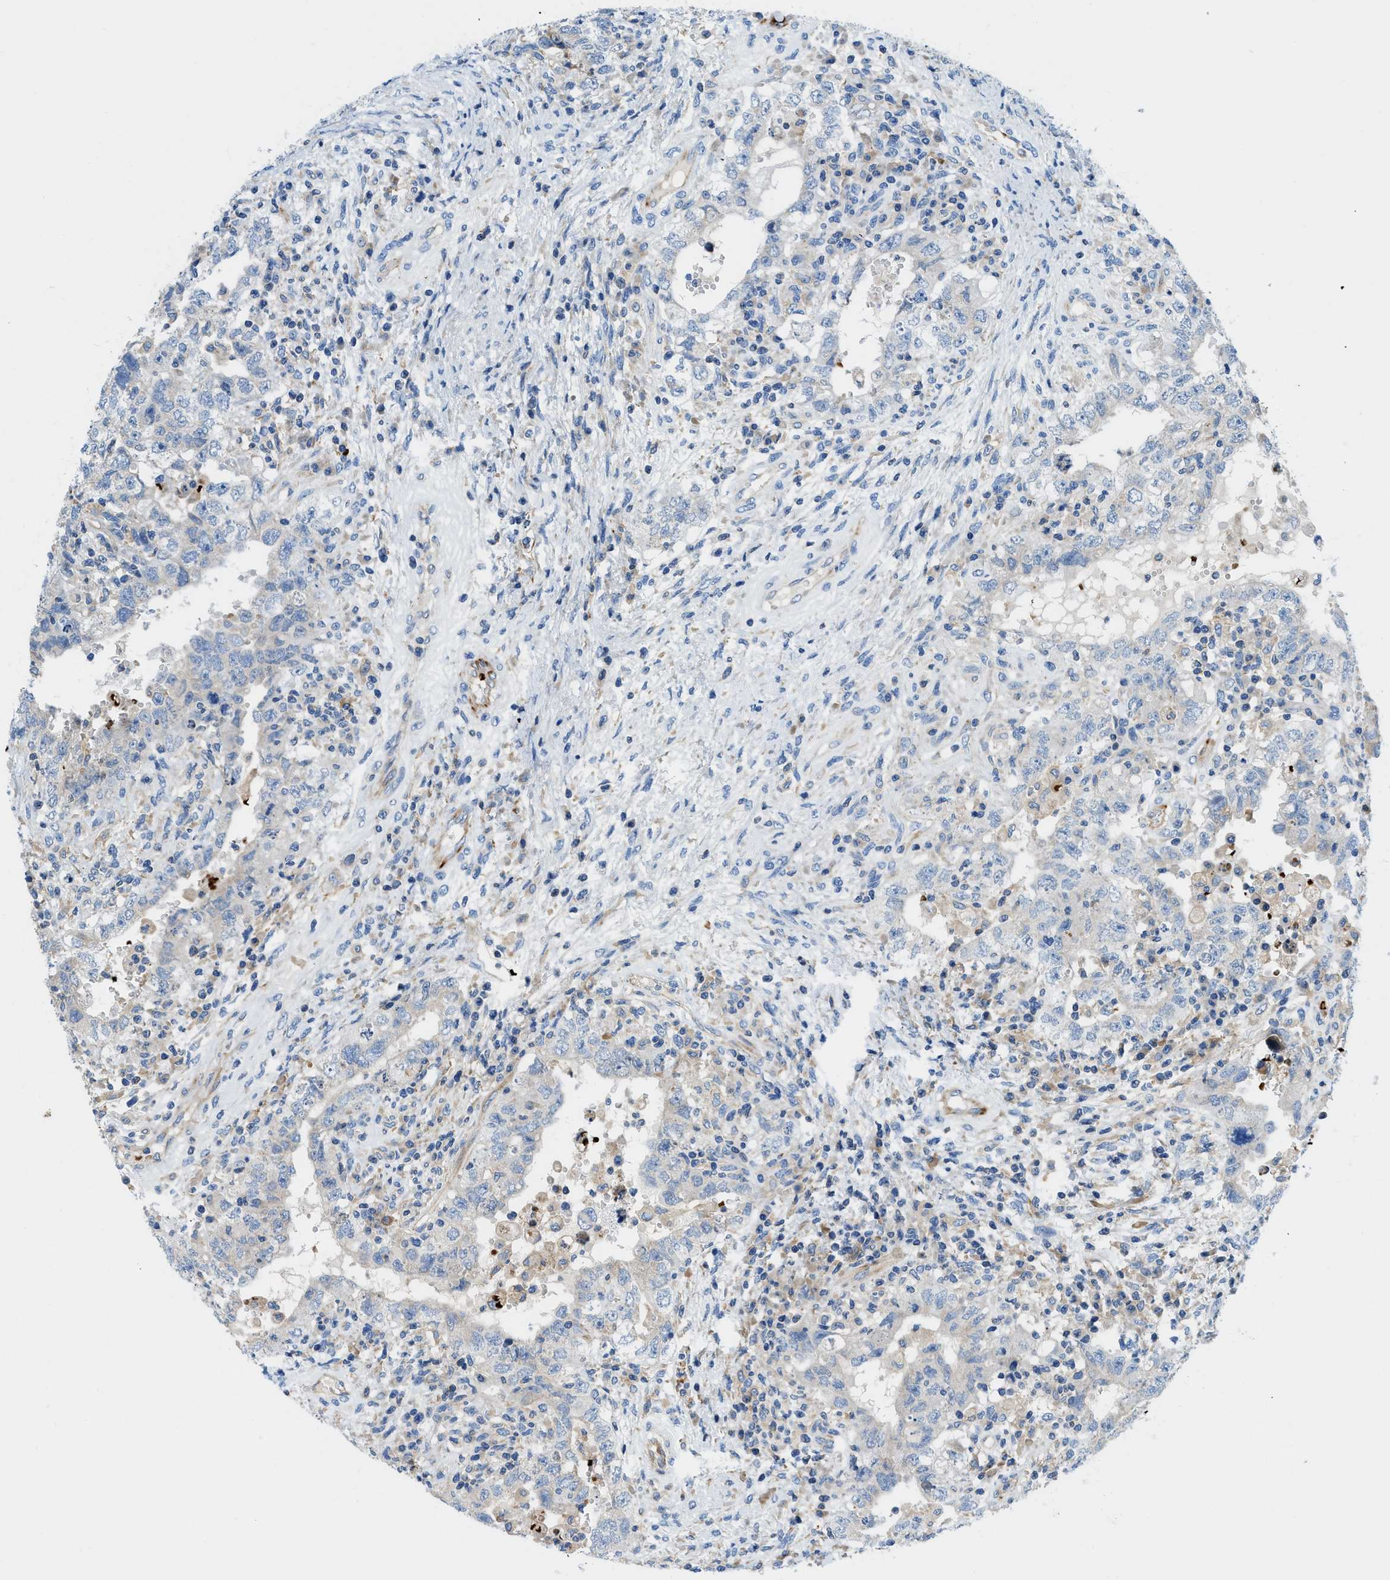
{"staining": {"intensity": "negative", "quantity": "none", "location": "none"}, "tissue": "testis cancer", "cell_type": "Tumor cells", "image_type": "cancer", "snomed": [{"axis": "morphology", "description": "Carcinoma, Embryonal, NOS"}, {"axis": "topography", "description": "Testis"}], "caption": "Immunohistochemical staining of human testis embryonal carcinoma shows no significant staining in tumor cells.", "gene": "ZNF831", "patient": {"sex": "male", "age": 26}}